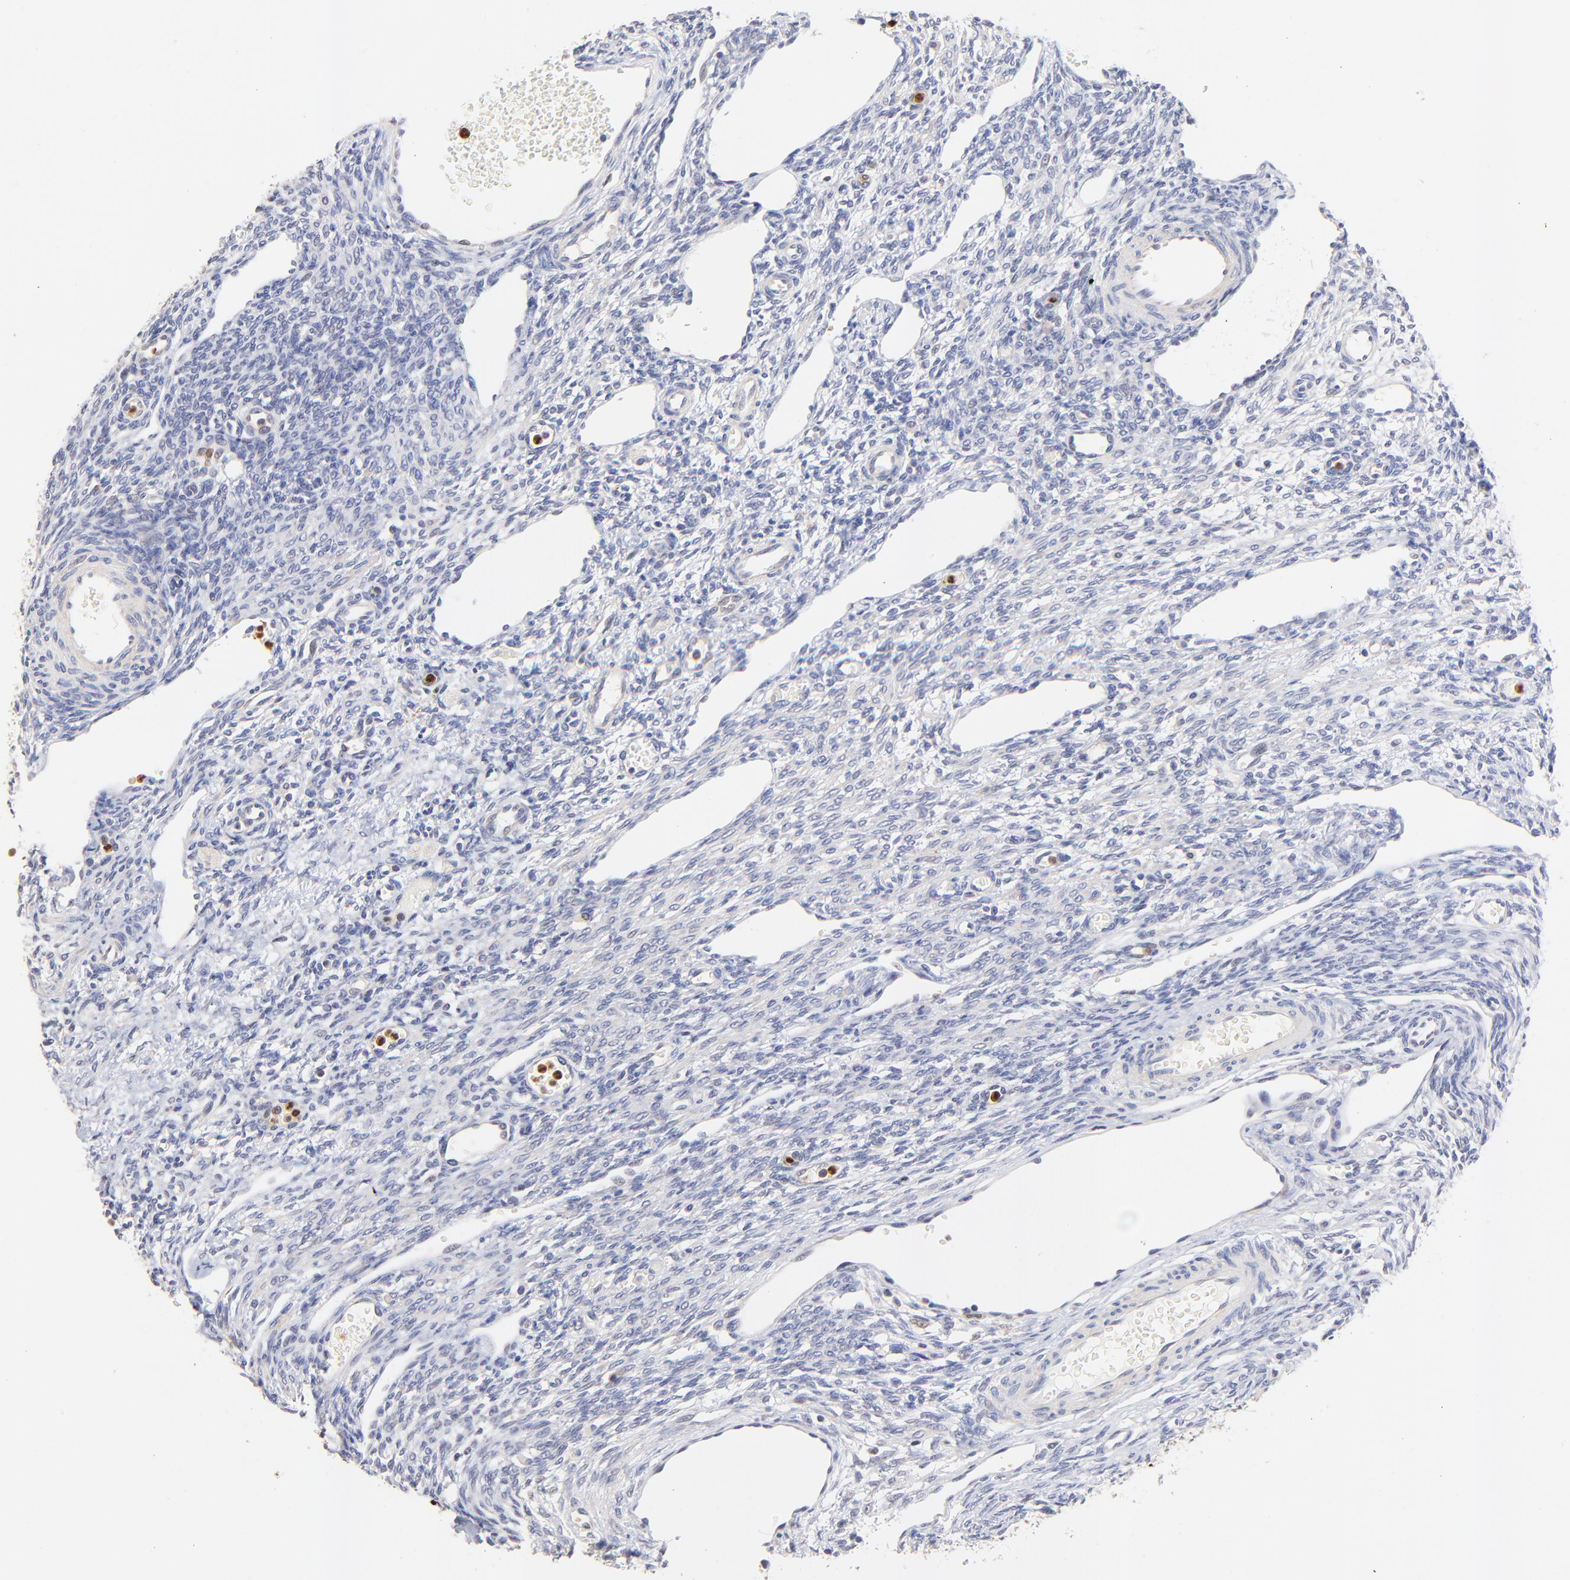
{"staining": {"intensity": "negative", "quantity": "none", "location": "none"}, "tissue": "ovary", "cell_type": "Follicle cells", "image_type": "normal", "snomed": [{"axis": "morphology", "description": "Normal tissue, NOS"}, {"axis": "topography", "description": "Ovary"}], "caption": "Micrograph shows no significant protein positivity in follicle cells of benign ovary.", "gene": "BBOF1", "patient": {"sex": "female", "age": 33}}